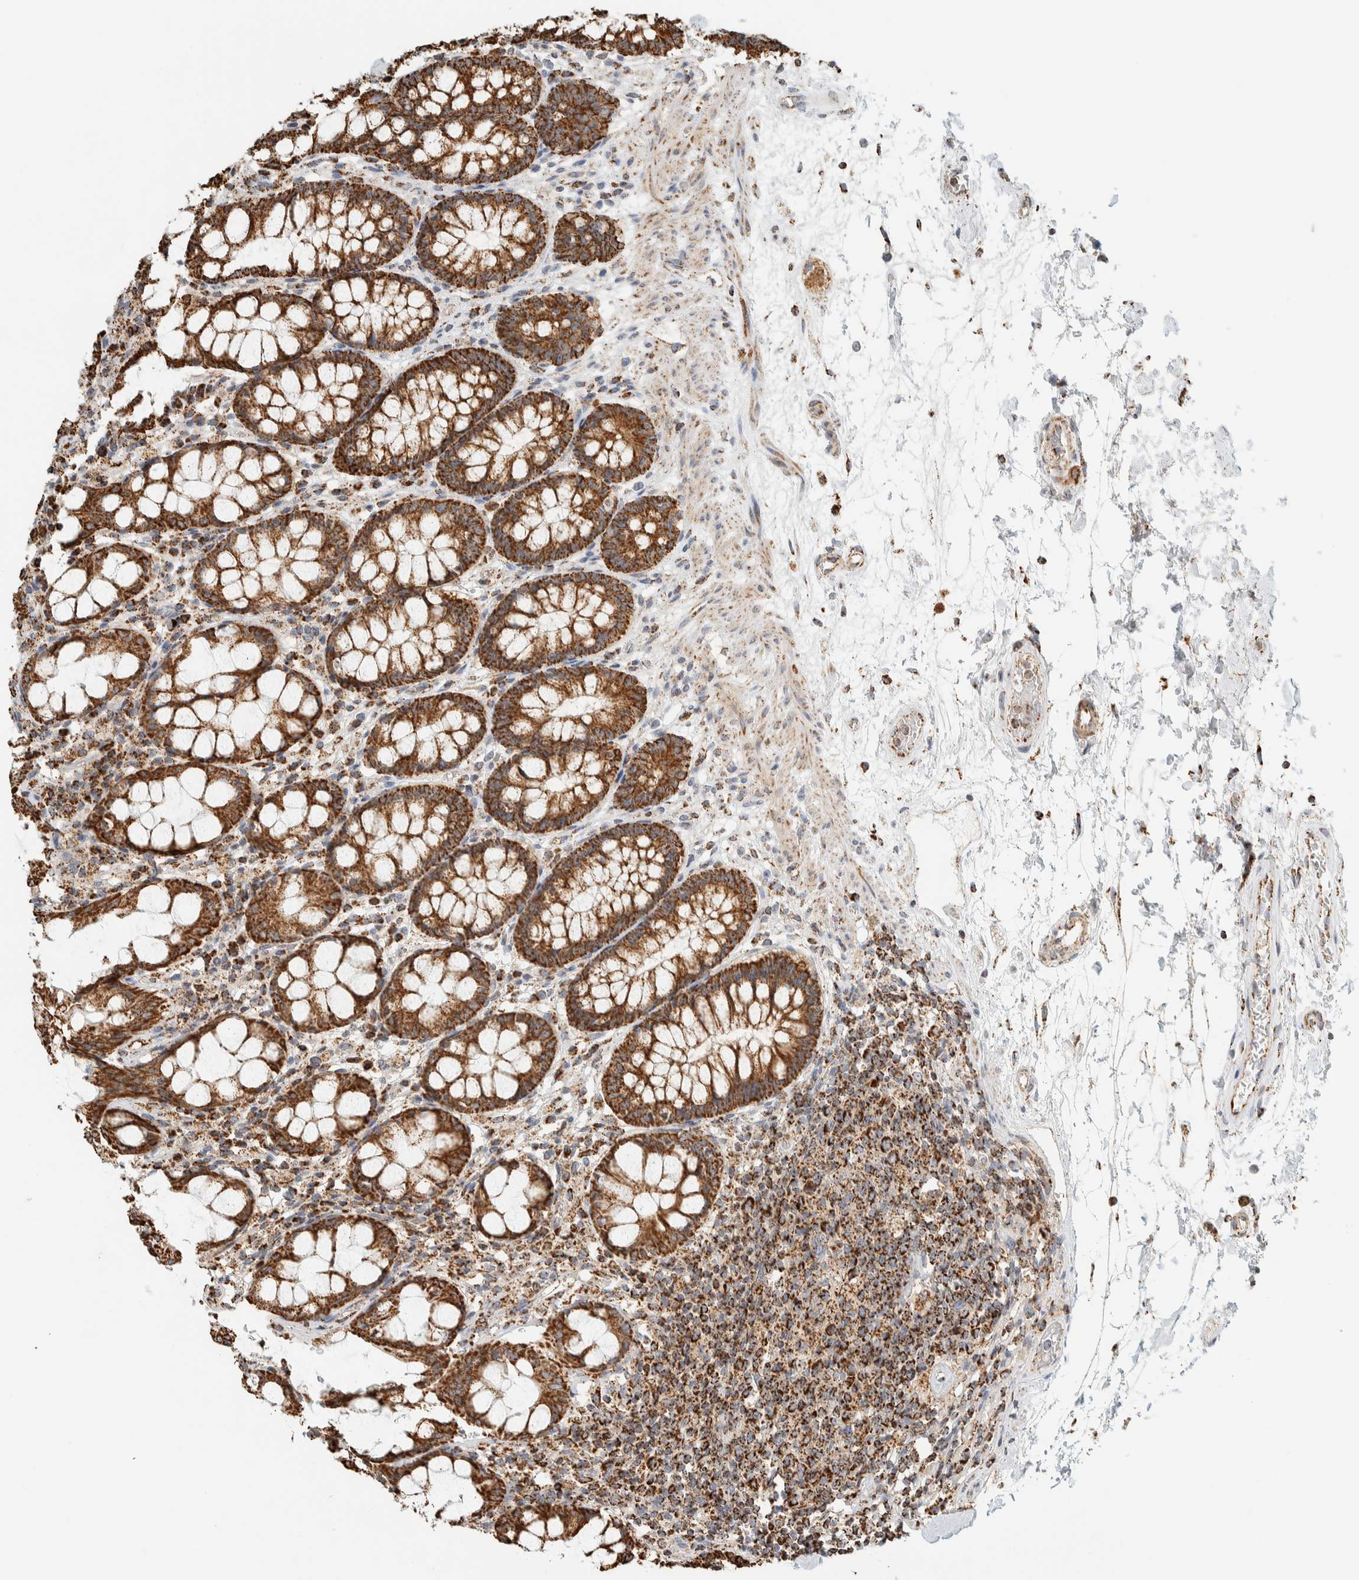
{"staining": {"intensity": "strong", "quantity": ">75%", "location": "cytoplasmic/membranous"}, "tissue": "rectum", "cell_type": "Glandular cells", "image_type": "normal", "snomed": [{"axis": "morphology", "description": "Normal tissue, NOS"}, {"axis": "topography", "description": "Rectum"}], "caption": "Immunohistochemical staining of benign rectum displays >75% levels of strong cytoplasmic/membranous protein positivity in about >75% of glandular cells.", "gene": "ZNF454", "patient": {"sex": "male", "age": 64}}